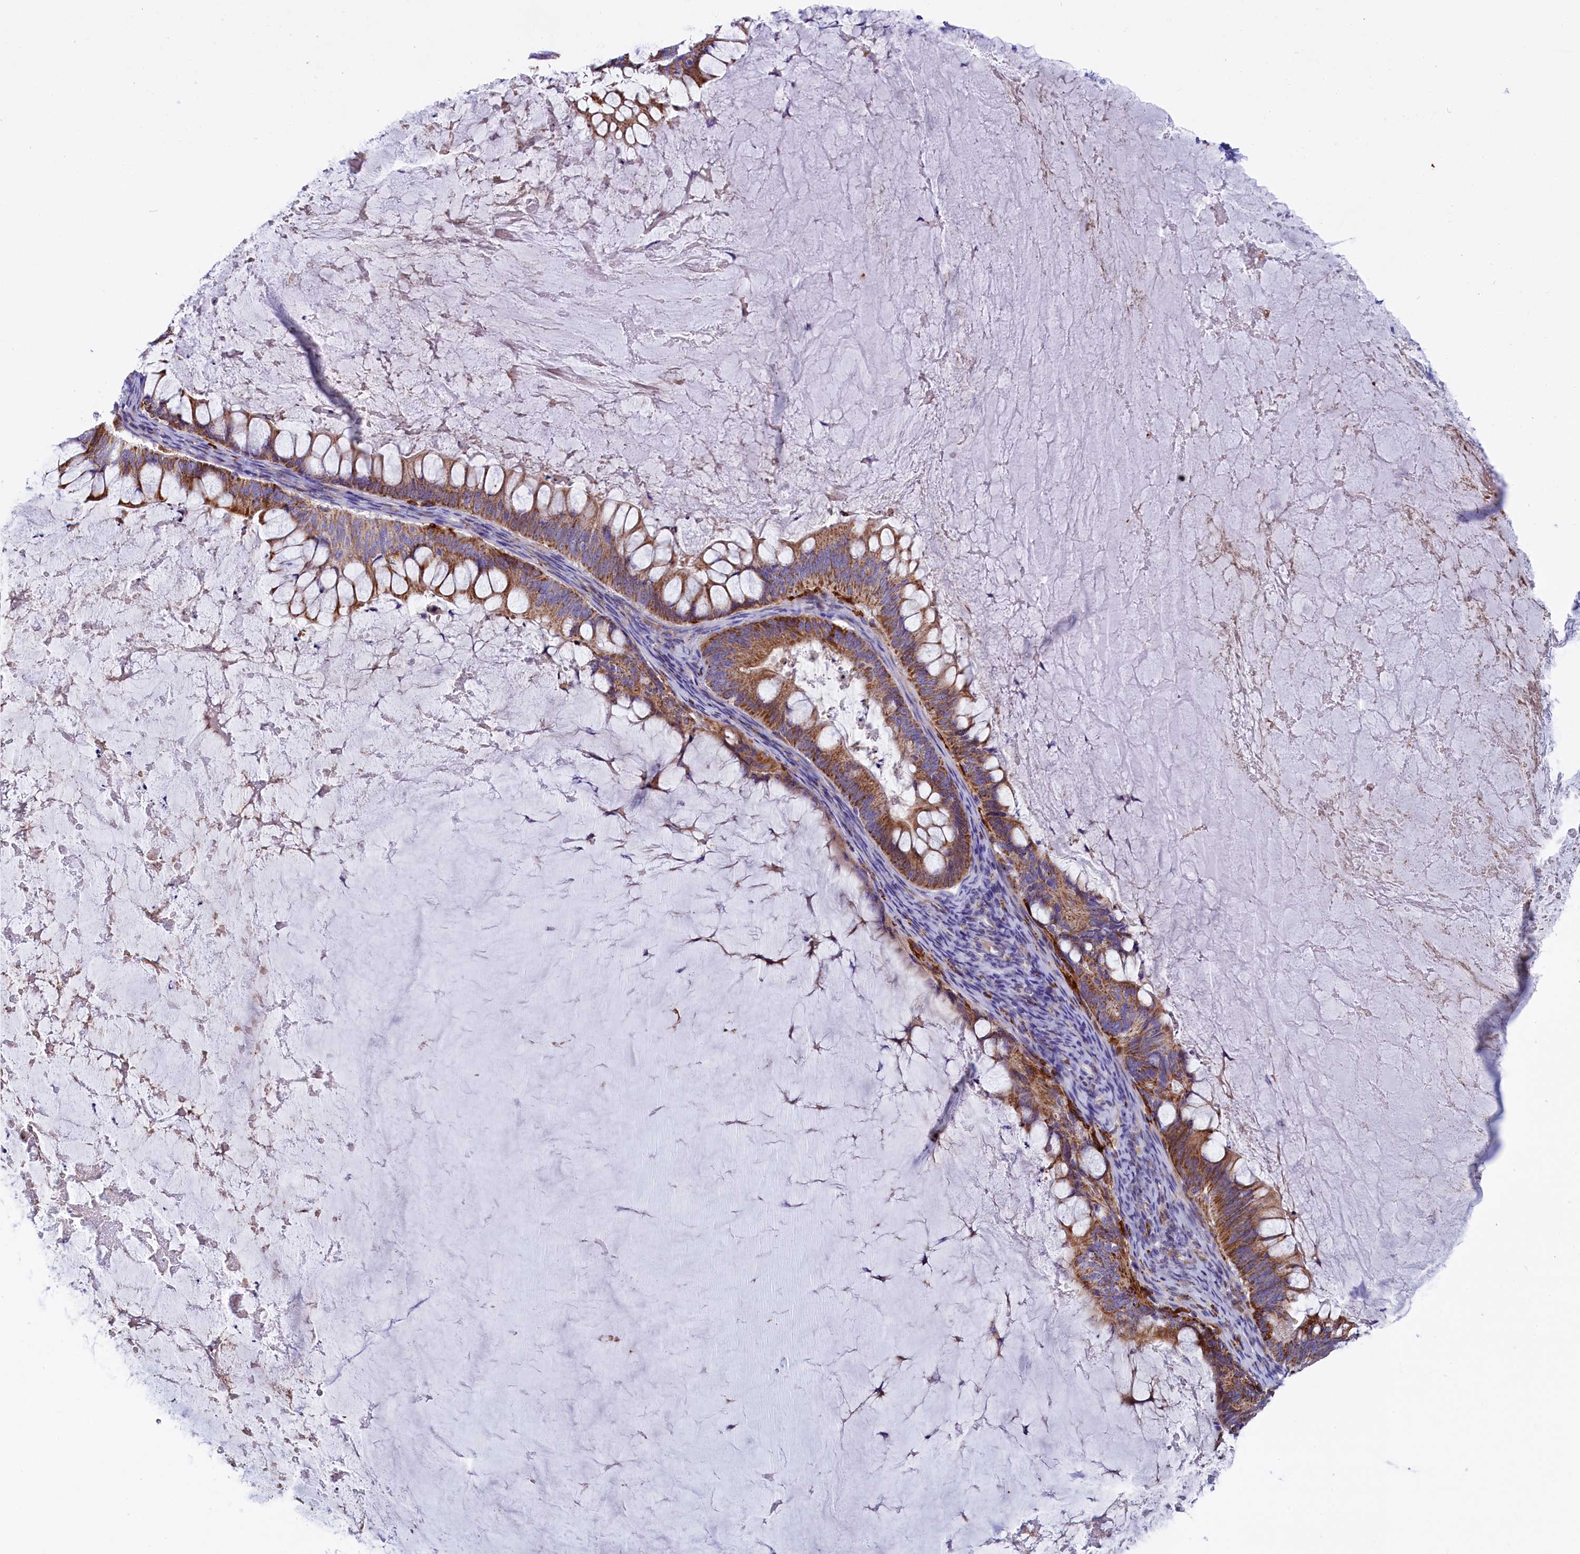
{"staining": {"intensity": "moderate", "quantity": ">75%", "location": "cytoplasmic/membranous"}, "tissue": "ovarian cancer", "cell_type": "Tumor cells", "image_type": "cancer", "snomed": [{"axis": "morphology", "description": "Cystadenocarcinoma, mucinous, NOS"}, {"axis": "topography", "description": "Ovary"}], "caption": "High-magnification brightfield microscopy of ovarian cancer (mucinous cystadenocarcinoma) stained with DAB (brown) and counterstained with hematoxylin (blue). tumor cells exhibit moderate cytoplasmic/membranous staining is present in about>75% of cells.", "gene": "IL20RA", "patient": {"sex": "female", "age": 61}}